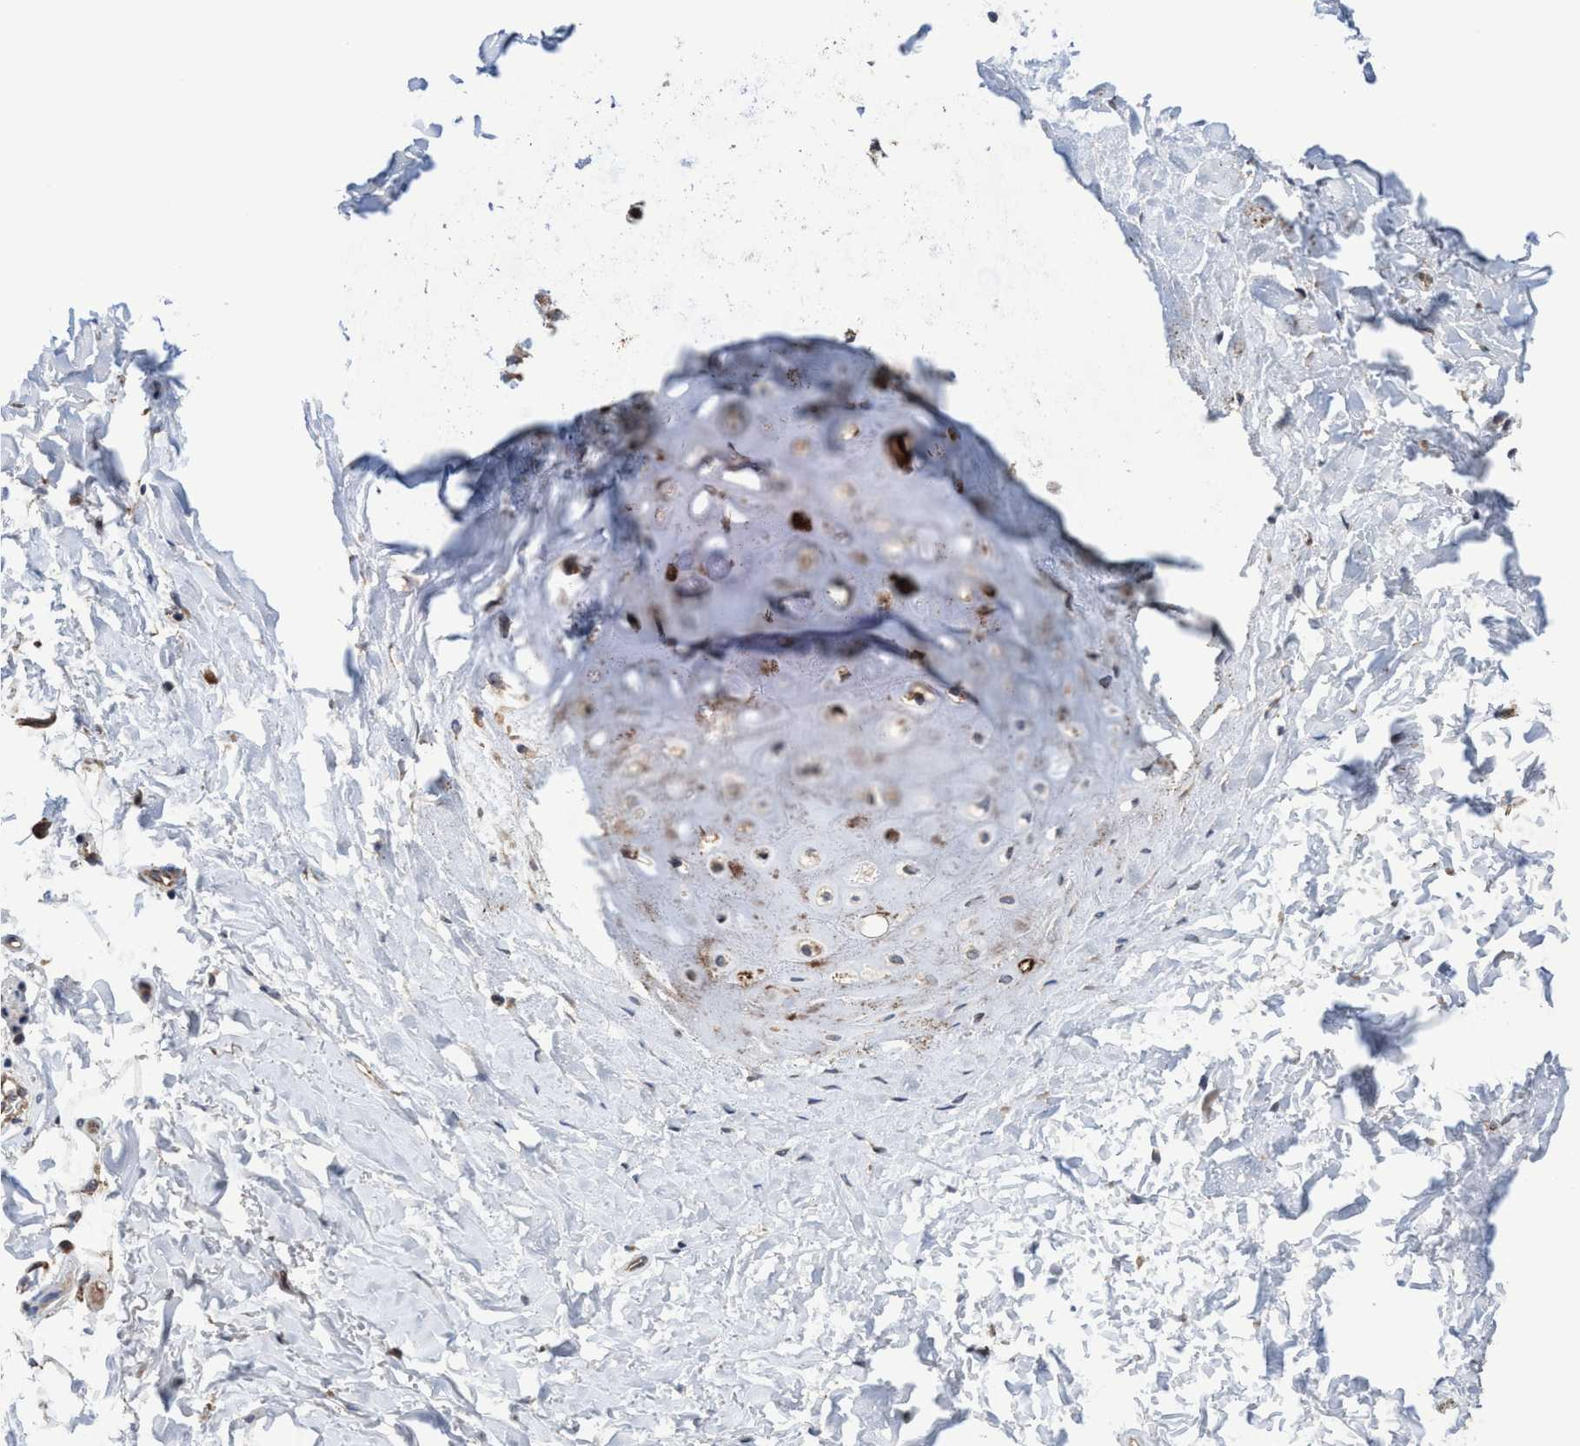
{"staining": {"intensity": "negative", "quantity": "none", "location": "none"}, "tissue": "adipose tissue", "cell_type": "Adipocytes", "image_type": "normal", "snomed": [{"axis": "morphology", "description": "Normal tissue, NOS"}, {"axis": "topography", "description": "Cartilage tissue"}, {"axis": "topography", "description": "Bronchus"}], "caption": "Adipocytes are negative for protein expression in benign human adipose tissue. The staining was performed using DAB to visualize the protein expression in brown, while the nuclei were stained in blue with hematoxylin (Magnification: 20x).", "gene": "P2RY14", "patient": {"sex": "female", "age": 73}}